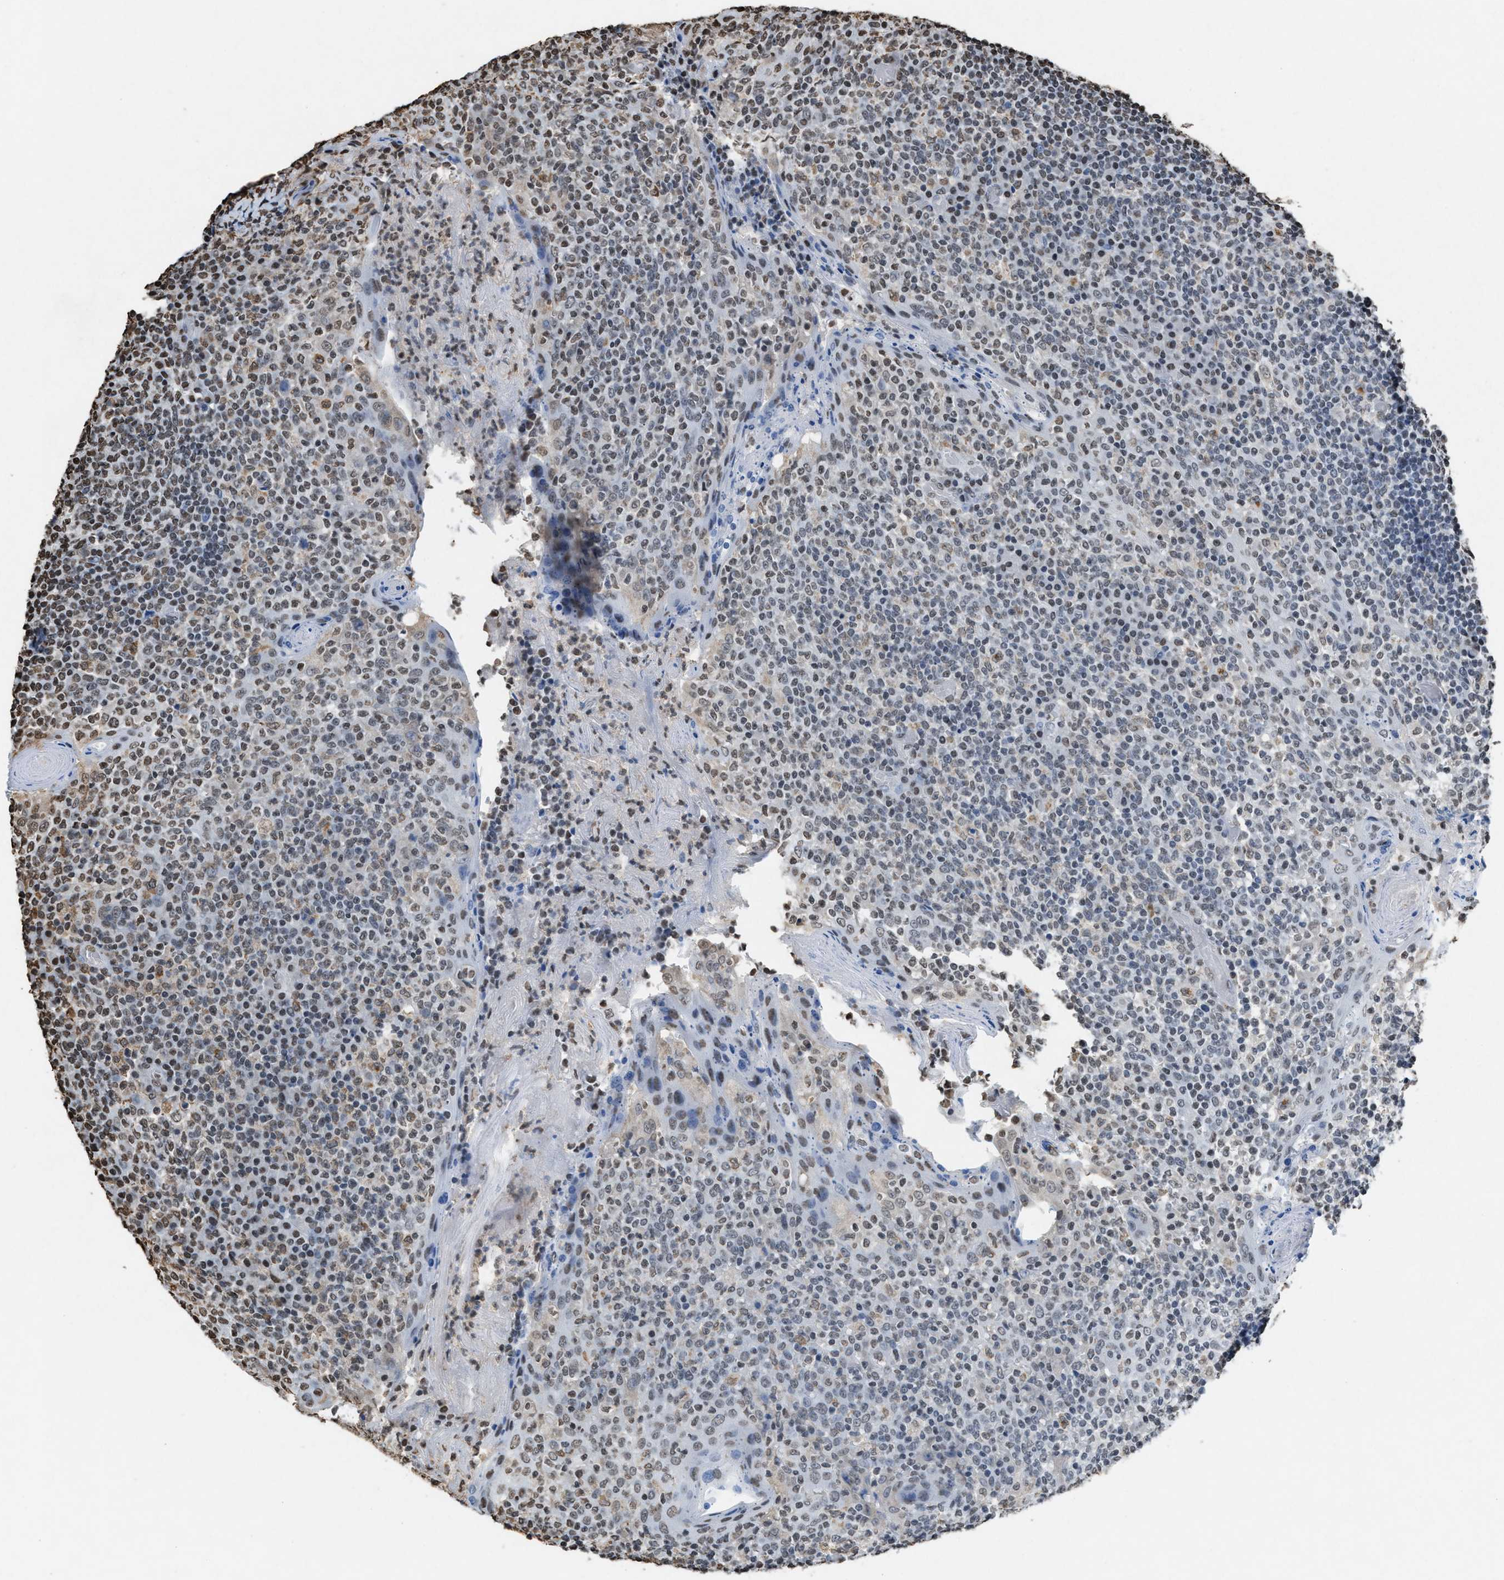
{"staining": {"intensity": "negative", "quantity": "none", "location": "none"}, "tissue": "tonsil", "cell_type": "Germinal center cells", "image_type": "normal", "snomed": [{"axis": "morphology", "description": "Normal tissue, NOS"}, {"axis": "topography", "description": "Tonsil"}], "caption": "Immunohistochemistry photomicrograph of unremarkable tonsil: human tonsil stained with DAB reveals no significant protein positivity in germinal center cells. The staining is performed using DAB (3,3'-diaminobenzidine) brown chromogen with nuclei counter-stained in using hematoxylin.", "gene": "NUP88", "patient": {"sex": "female", "age": 19}}